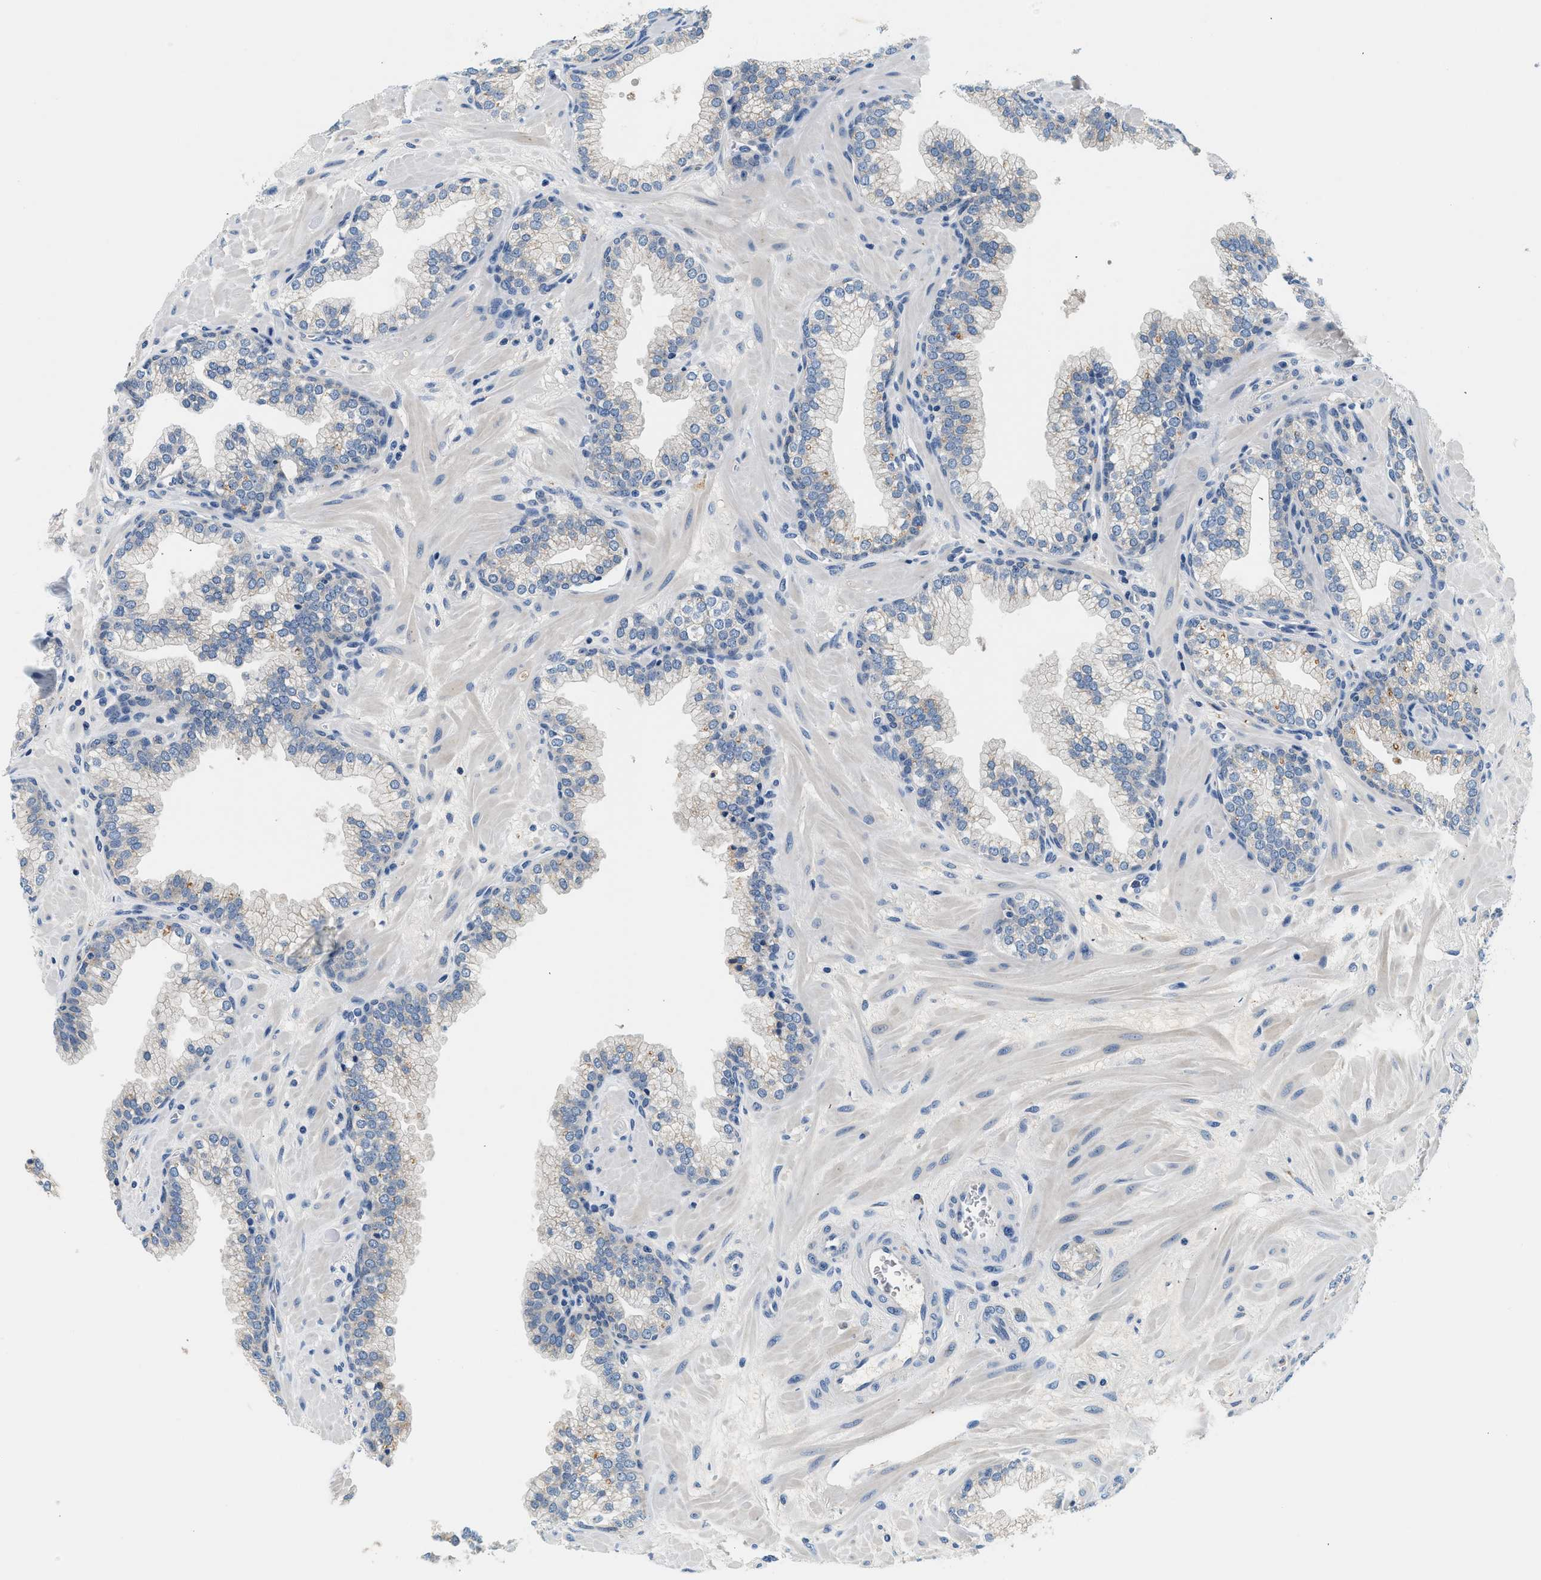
{"staining": {"intensity": "negative", "quantity": "none", "location": "none"}, "tissue": "prostate", "cell_type": "Glandular cells", "image_type": "normal", "snomed": [{"axis": "morphology", "description": "Normal tissue, NOS"}, {"axis": "morphology", "description": "Urothelial carcinoma, Low grade"}, {"axis": "topography", "description": "Urinary bladder"}, {"axis": "topography", "description": "Prostate"}], "caption": "Protein analysis of unremarkable prostate displays no significant positivity in glandular cells.", "gene": "SLC35E1", "patient": {"sex": "male", "age": 60}}